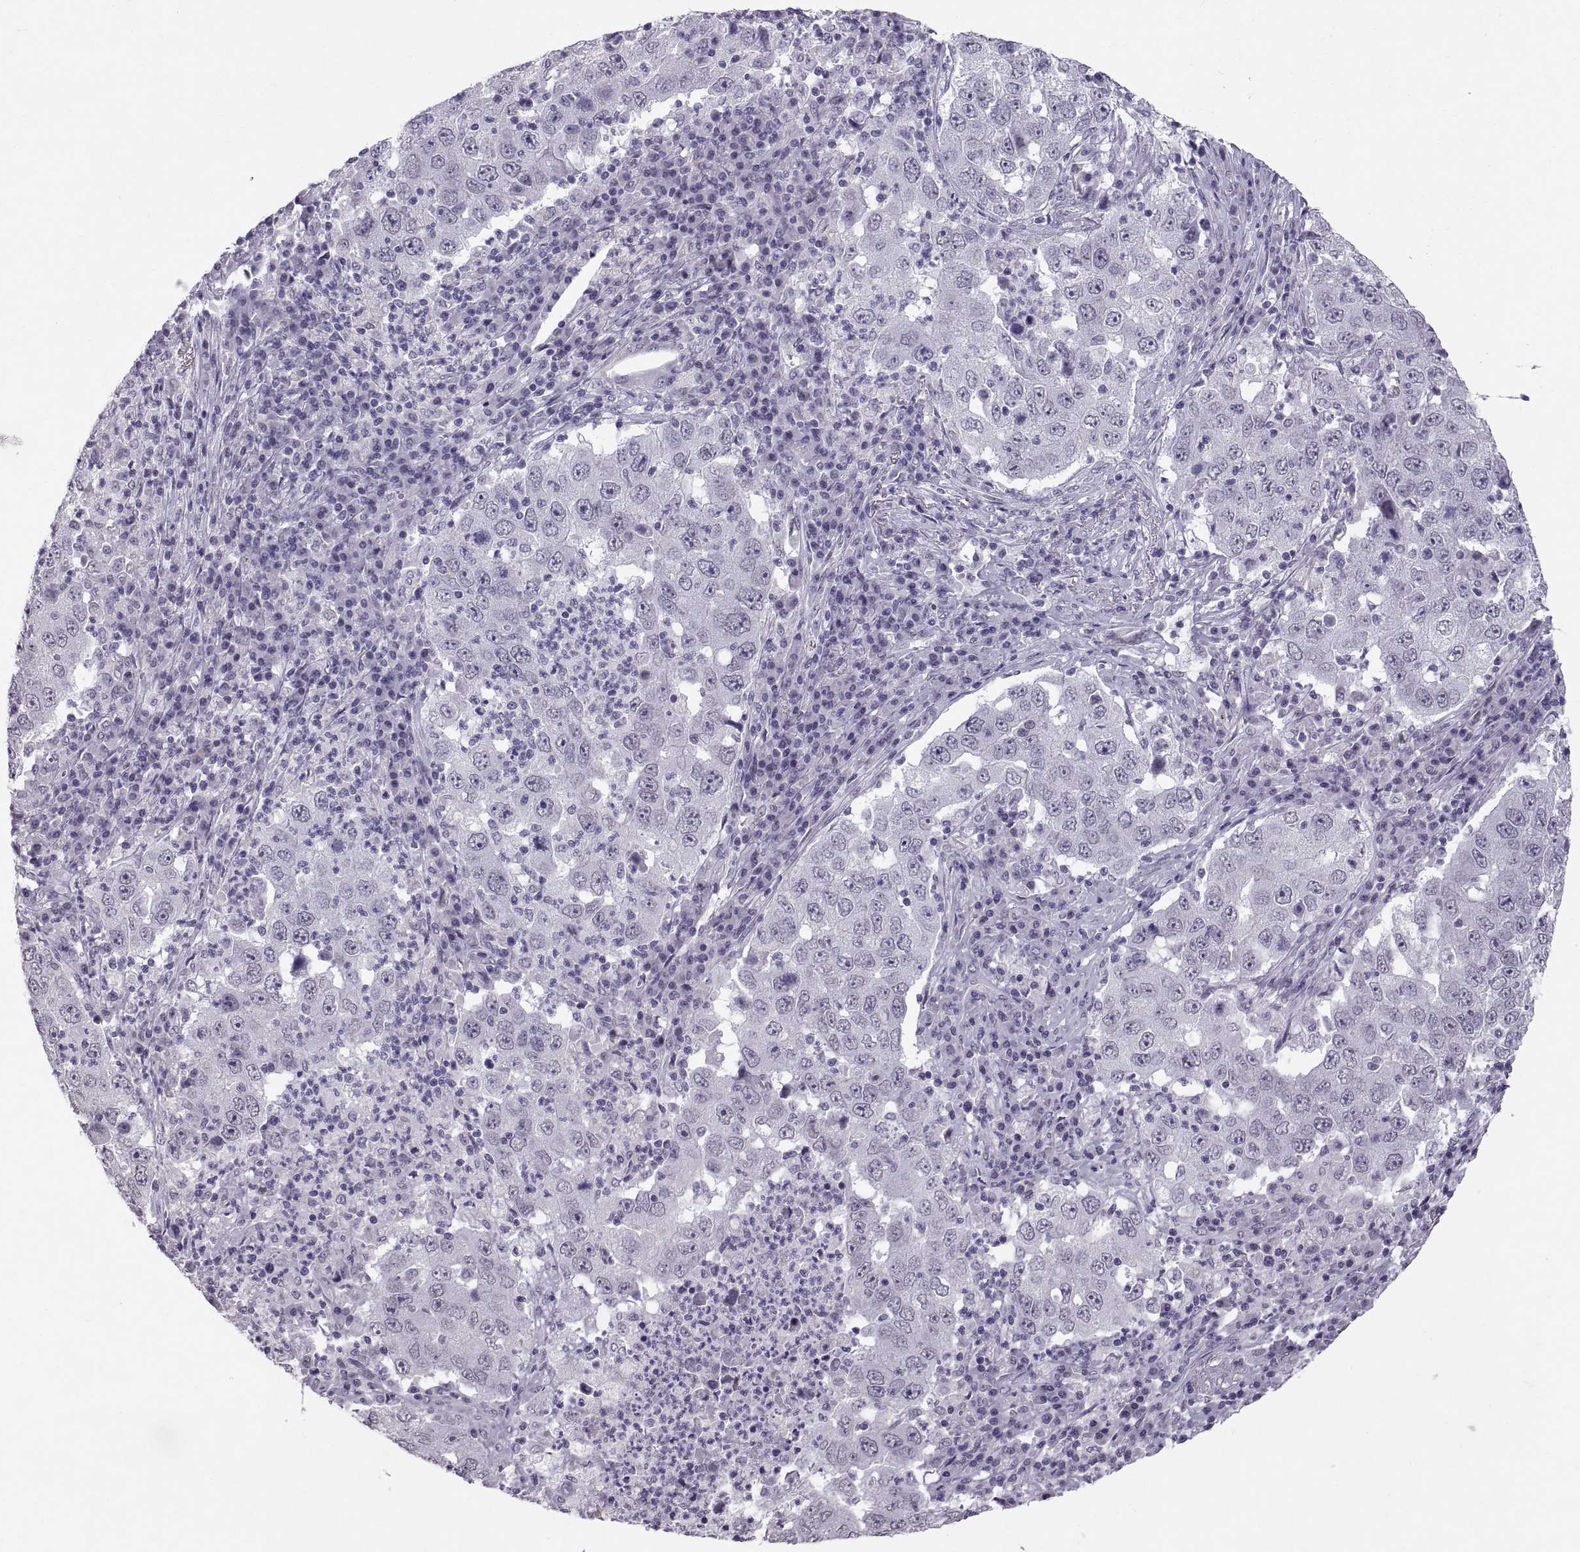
{"staining": {"intensity": "negative", "quantity": "none", "location": "none"}, "tissue": "lung cancer", "cell_type": "Tumor cells", "image_type": "cancer", "snomed": [{"axis": "morphology", "description": "Adenocarcinoma, NOS"}, {"axis": "topography", "description": "Lung"}], "caption": "Immunohistochemistry (IHC) micrograph of human adenocarcinoma (lung) stained for a protein (brown), which reveals no staining in tumor cells.", "gene": "KRT77", "patient": {"sex": "male", "age": 73}}